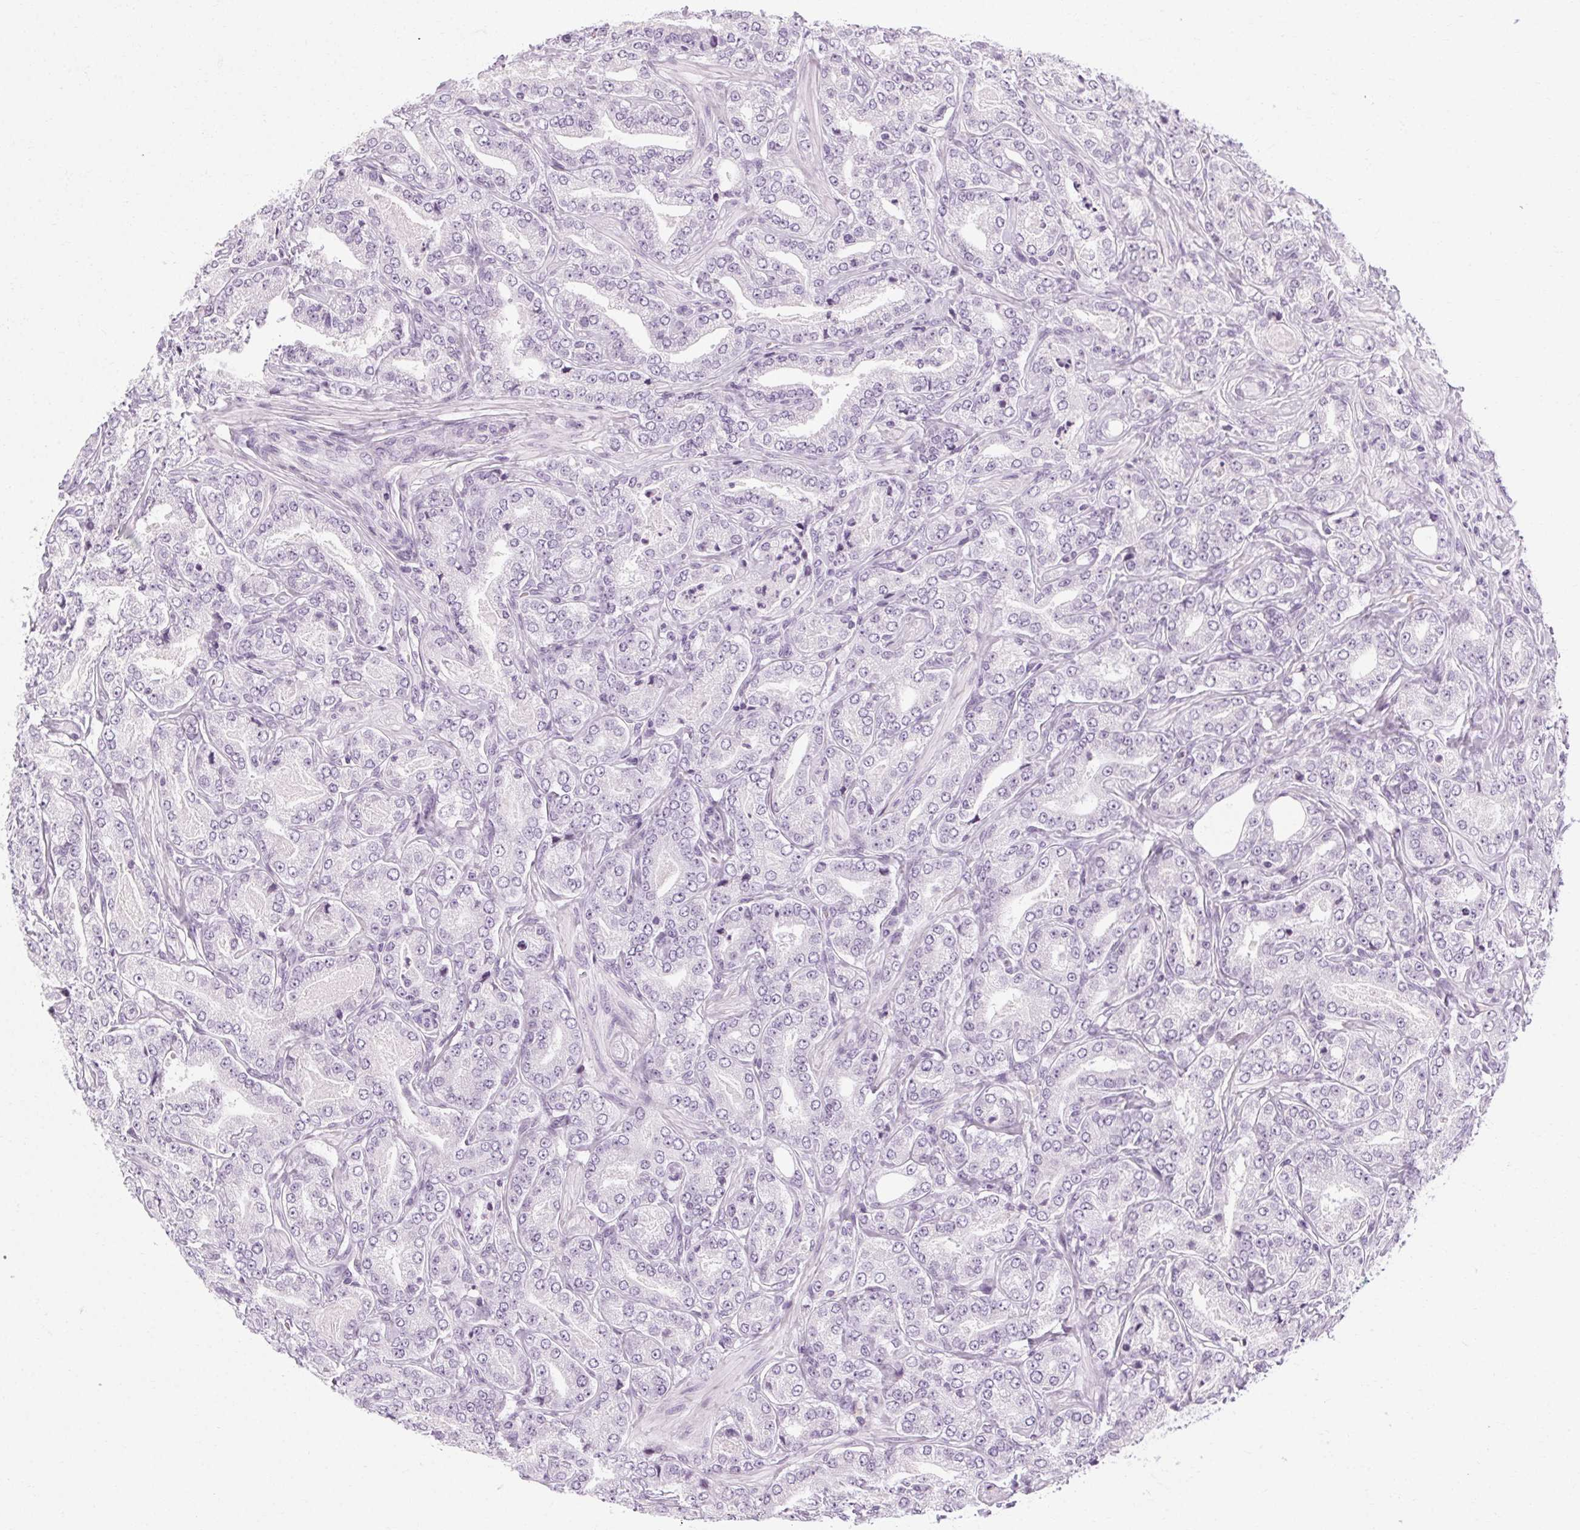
{"staining": {"intensity": "negative", "quantity": "none", "location": "none"}, "tissue": "prostate cancer", "cell_type": "Tumor cells", "image_type": "cancer", "snomed": [{"axis": "morphology", "description": "Adenocarcinoma, NOS"}, {"axis": "topography", "description": "Prostate"}], "caption": "DAB (3,3'-diaminobenzidine) immunohistochemical staining of prostate adenocarcinoma exhibits no significant positivity in tumor cells.", "gene": "POMC", "patient": {"sex": "male", "age": 64}}